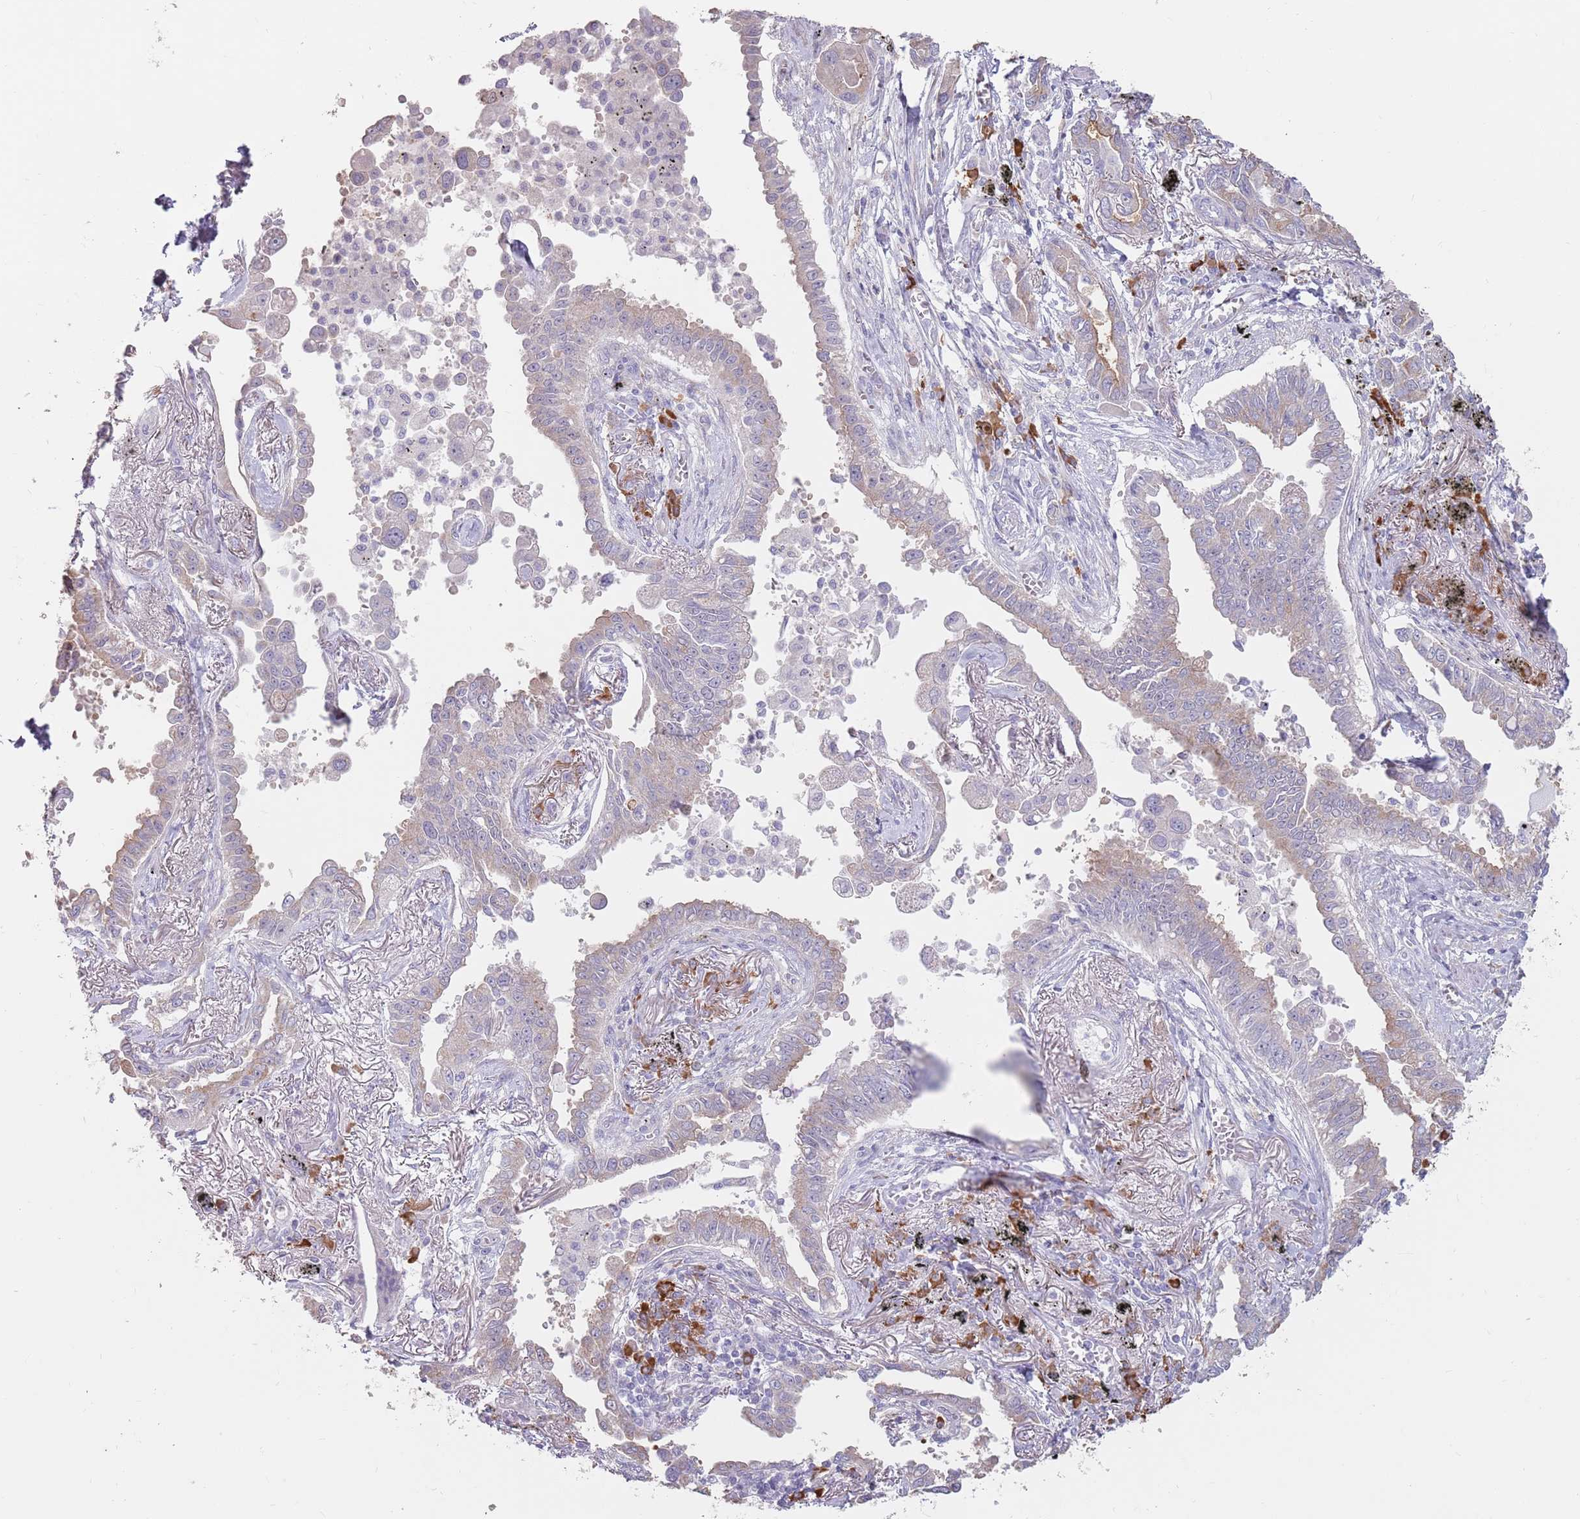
{"staining": {"intensity": "weak", "quantity": "25%-75%", "location": "cytoplasmic/membranous"}, "tissue": "lung cancer", "cell_type": "Tumor cells", "image_type": "cancer", "snomed": [{"axis": "morphology", "description": "Adenocarcinoma, NOS"}, {"axis": "topography", "description": "Lung"}], "caption": "Weak cytoplasmic/membranous positivity is identified in approximately 25%-75% of tumor cells in lung cancer (adenocarcinoma). (Stains: DAB (3,3'-diaminobenzidine) in brown, nuclei in blue, Microscopy: brightfield microscopy at high magnification).", "gene": "DXO", "patient": {"sex": "male", "age": 67}}